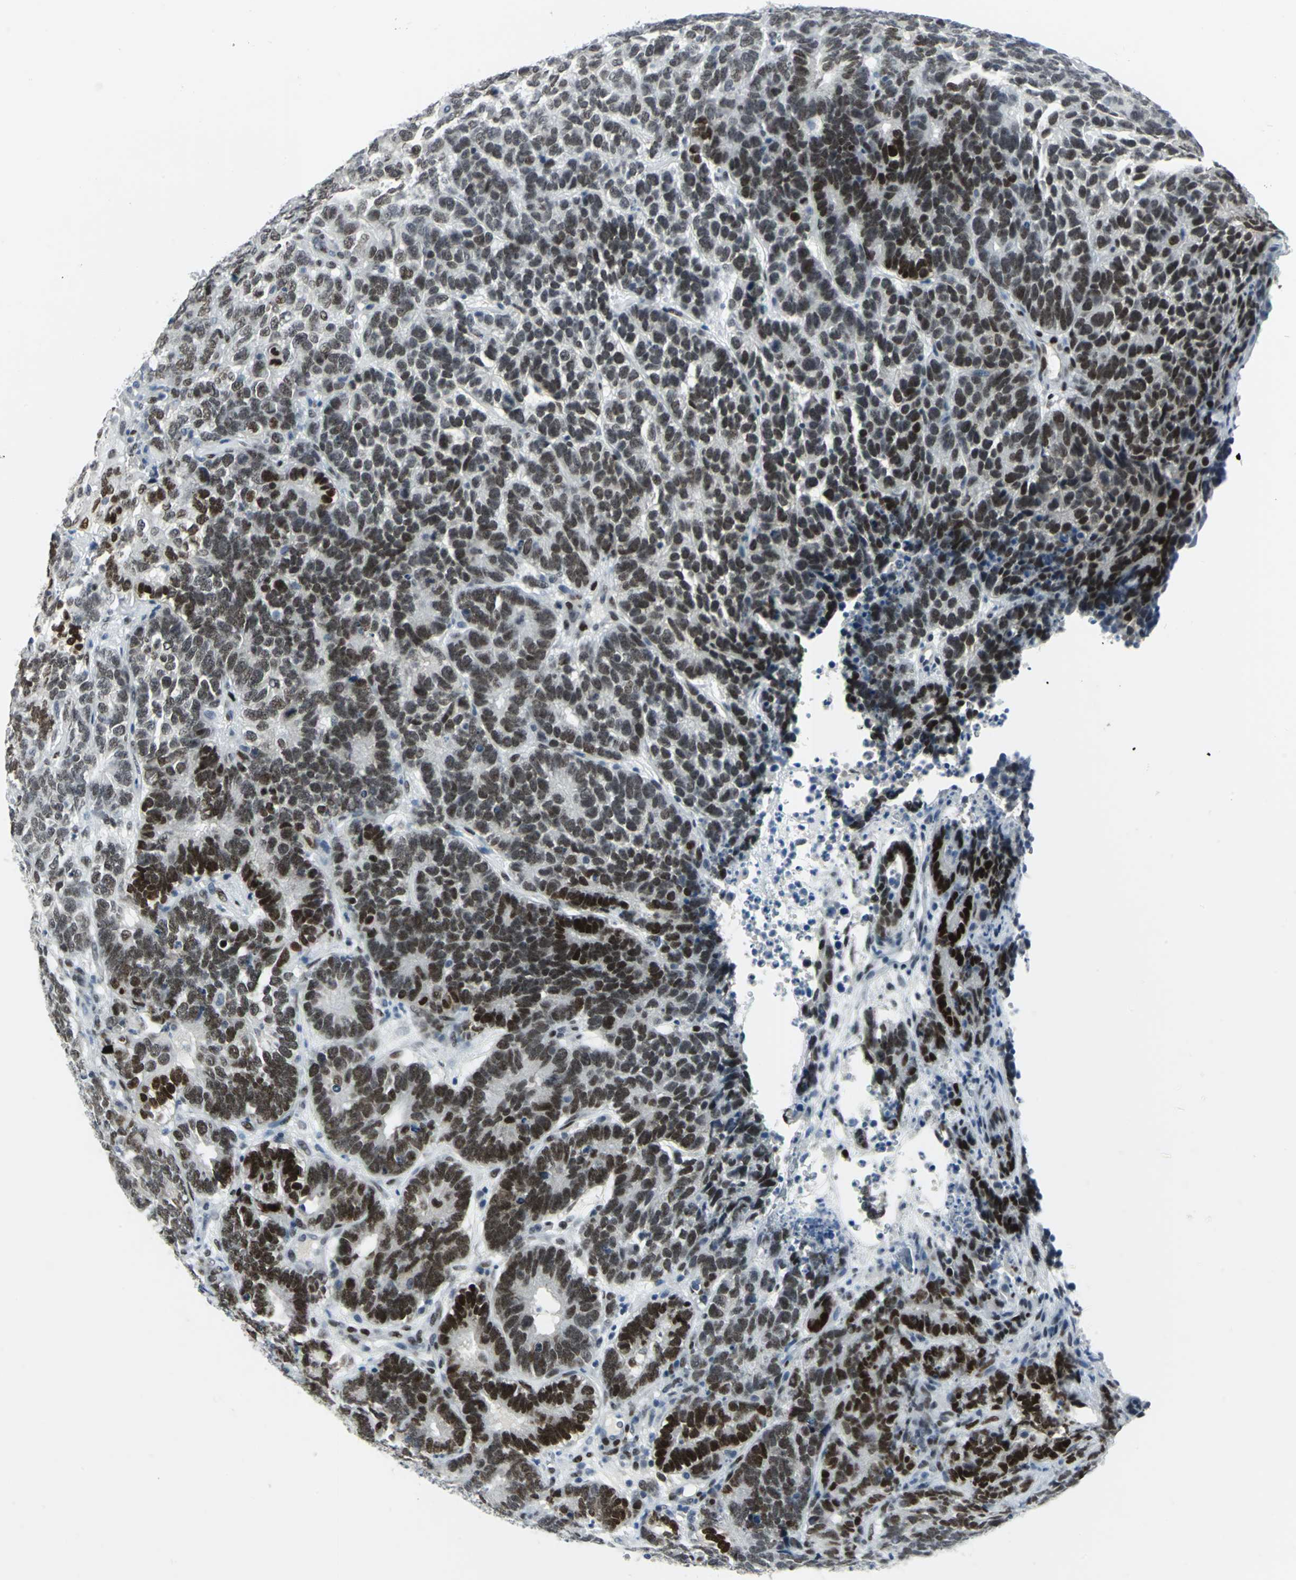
{"staining": {"intensity": "strong", "quantity": ">75%", "location": "nuclear"}, "tissue": "testis cancer", "cell_type": "Tumor cells", "image_type": "cancer", "snomed": [{"axis": "morphology", "description": "Carcinoma, Embryonal, NOS"}, {"axis": "topography", "description": "Testis"}], "caption": "Immunohistochemical staining of human testis cancer demonstrates high levels of strong nuclear expression in approximately >75% of tumor cells.", "gene": "MEIS2", "patient": {"sex": "male", "age": 26}}